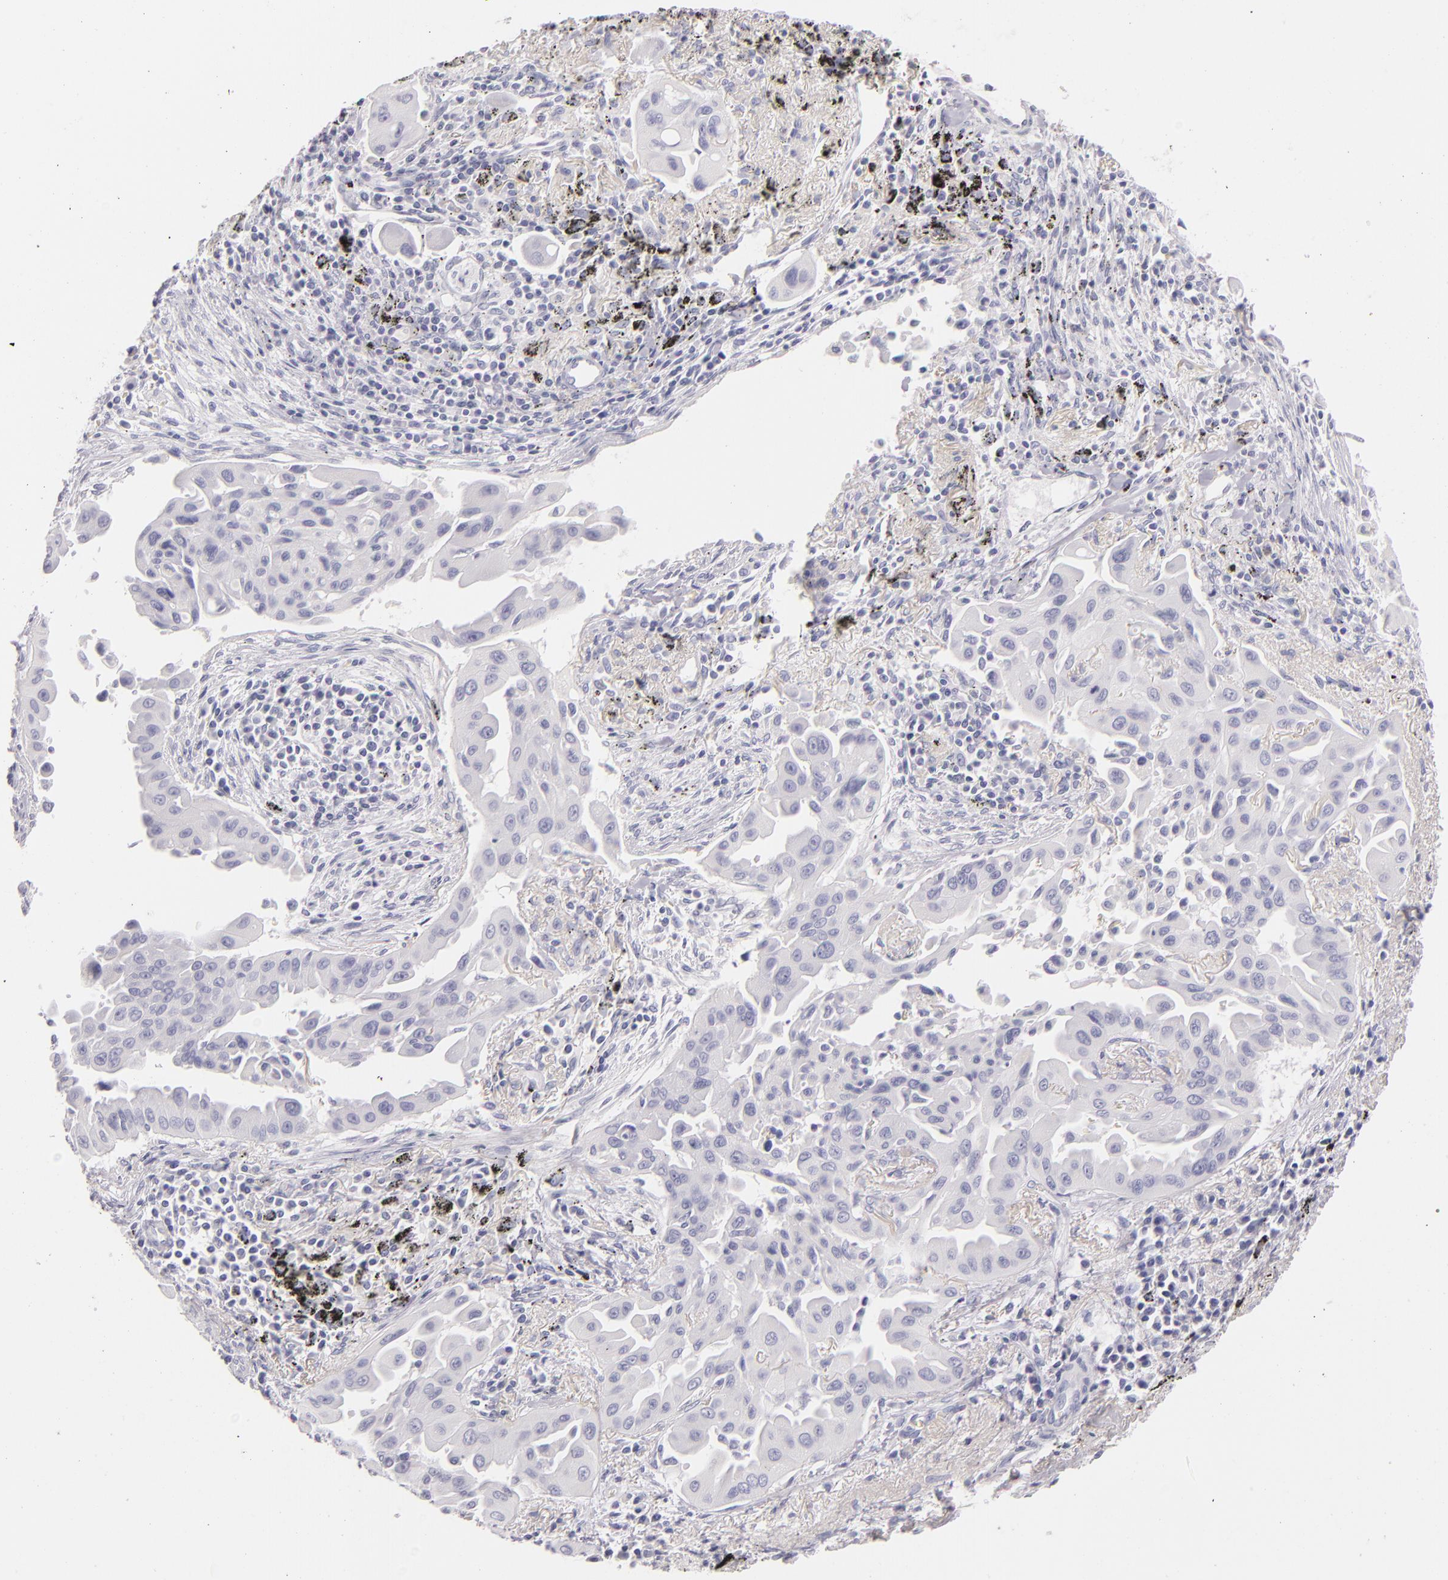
{"staining": {"intensity": "negative", "quantity": "none", "location": "none"}, "tissue": "lung cancer", "cell_type": "Tumor cells", "image_type": "cancer", "snomed": [{"axis": "morphology", "description": "Adenocarcinoma, NOS"}, {"axis": "topography", "description": "Lung"}], "caption": "Tumor cells show no significant protein staining in adenocarcinoma (lung). Nuclei are stained in blue.", "gene": "FABP1", "patient": {"sex": "male", "age": 68}}